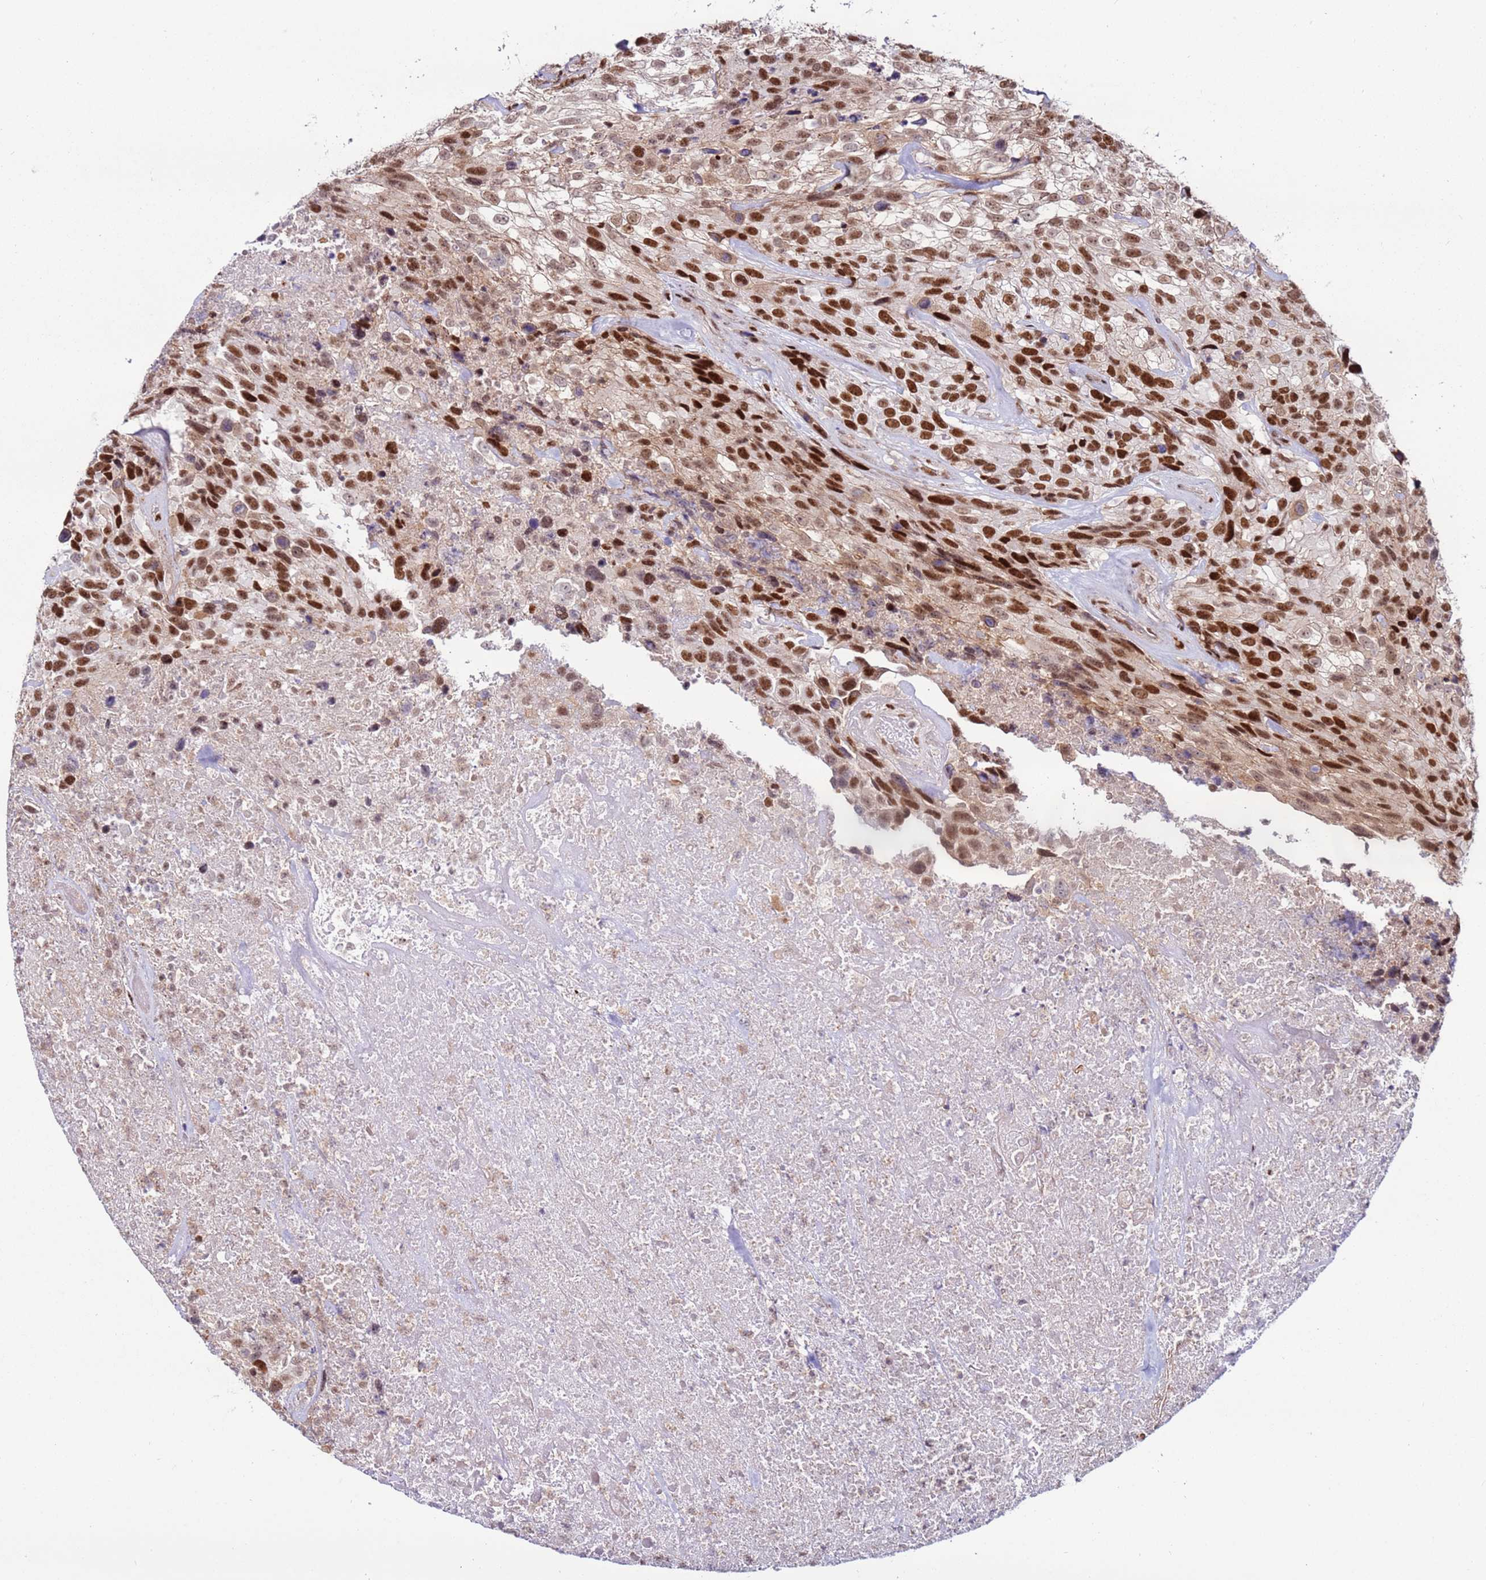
{"staining": {"intensity": "moderate", "quantity": ">75%", "location": "nuclear"}, "tissue": "urothelial cancer", "cell_type": "Tumor cells", "image_type": "cancer", "snomed": [{"axis": "morphology", "description": "Urothelial carcinoma, High grade"}, {"axis": "topography", "description": "Urinary bladder"}], "caption": "This is a photomicrograph of immunohistochemistry (IHC) staining of urothelial cancer, which shows moderate staining in the nuclear of tumor cells.", "gene": "KPNA4", "patient": {"sex": "female", "age": 70}}